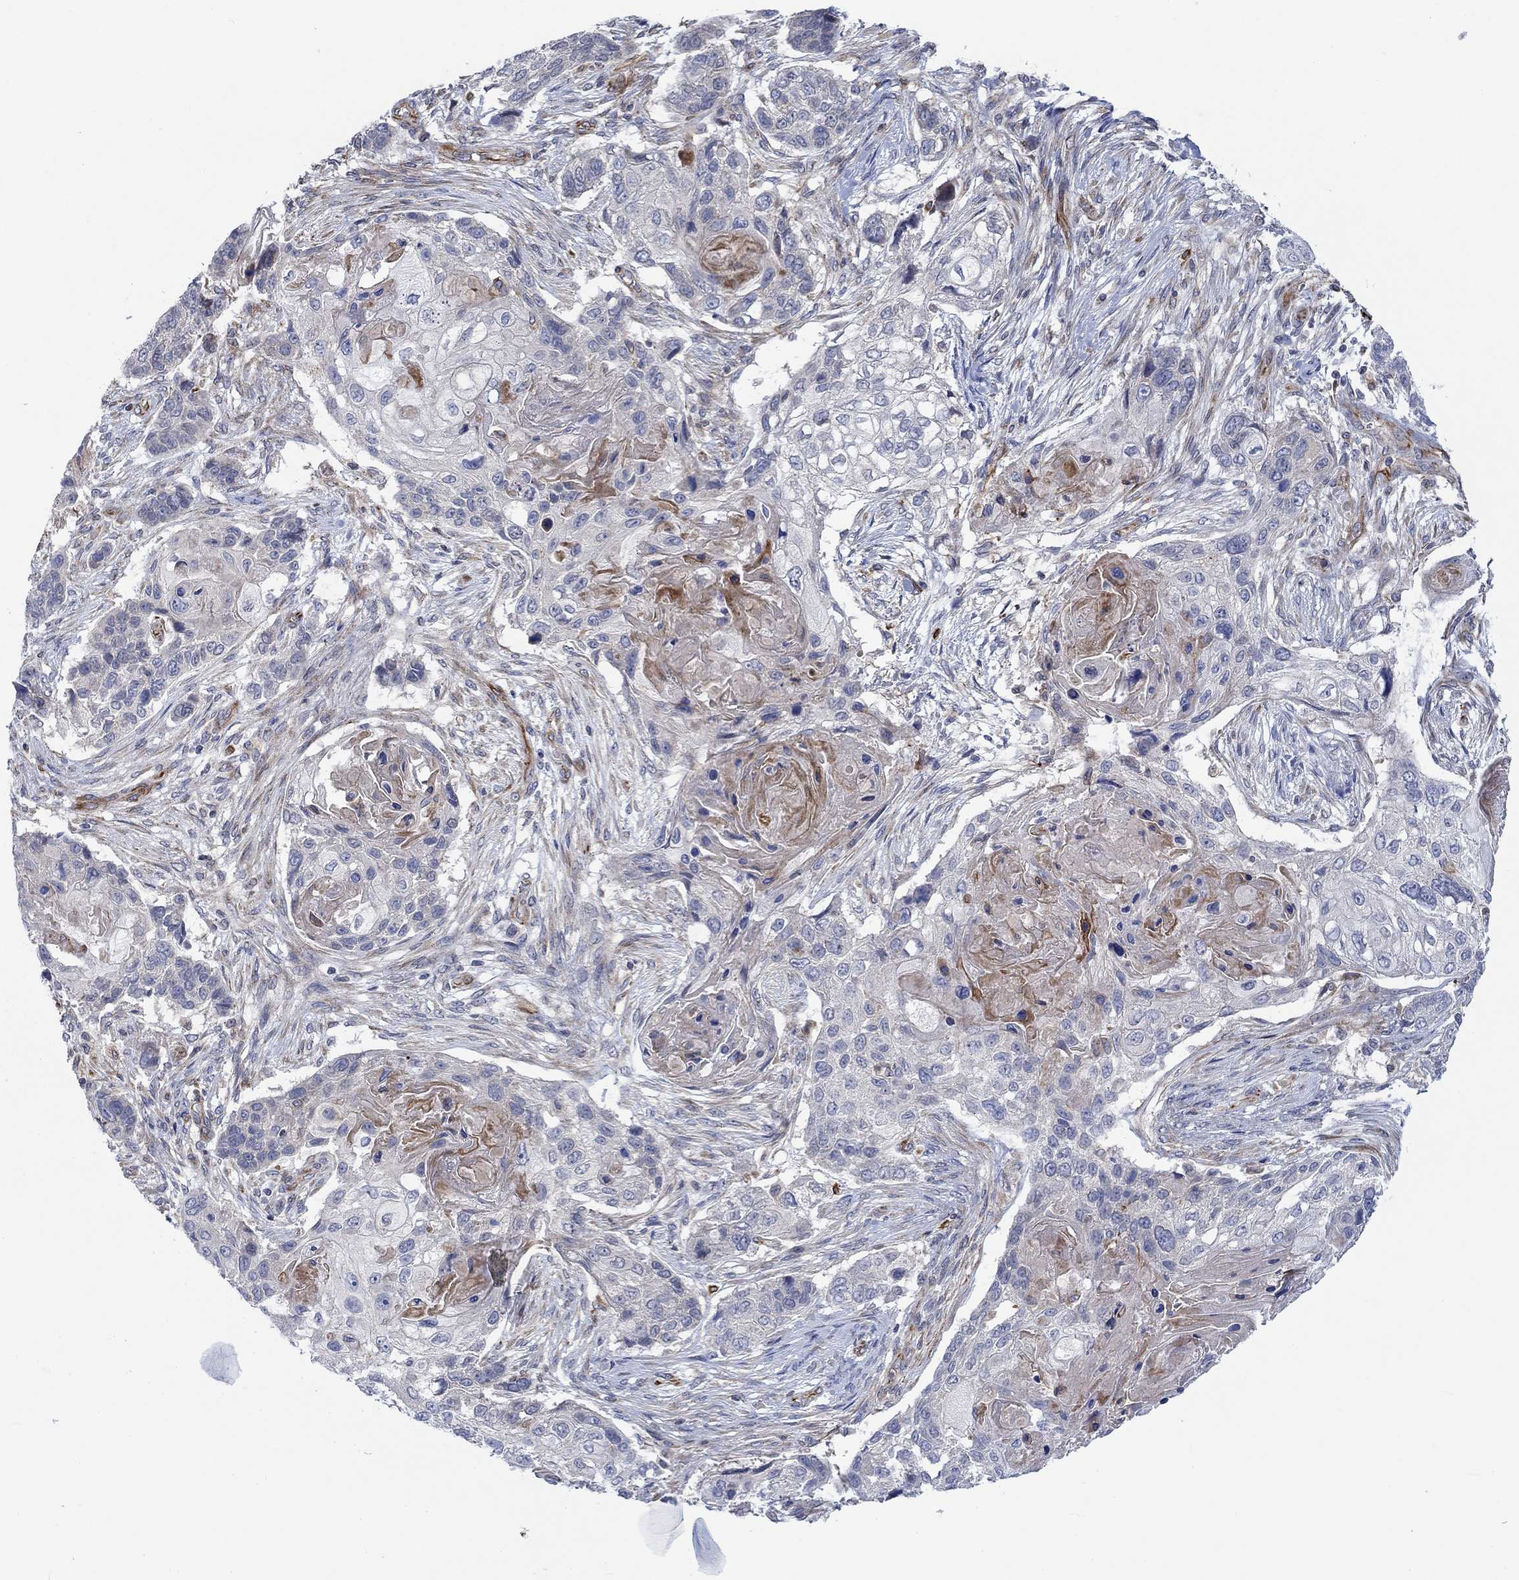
{"staining": {"intensity": "negative", "quantity": "none", "location": "none"}, "tissue": "lung cancer", "cell_type": "Tumor cells", "image_type": "cancer", "snomed": [{"axis": "morphology", "description": "Normal tissue, NOS"}, {"axis": "morphology", "description": "Squamous cell carcinoma, NOS"}, {"axis": "topography", "description": "Bronchus"}, {"axis": "topography", "description": "Lung"}], "caption": "This is an immunohistochemistry (IHC) photomicrograph of squamous cell carcinoma (lung). There is no positivity in tumor cells.", "gene": "CAMK1D", "patient": {"sex": "male", "age": 69}}